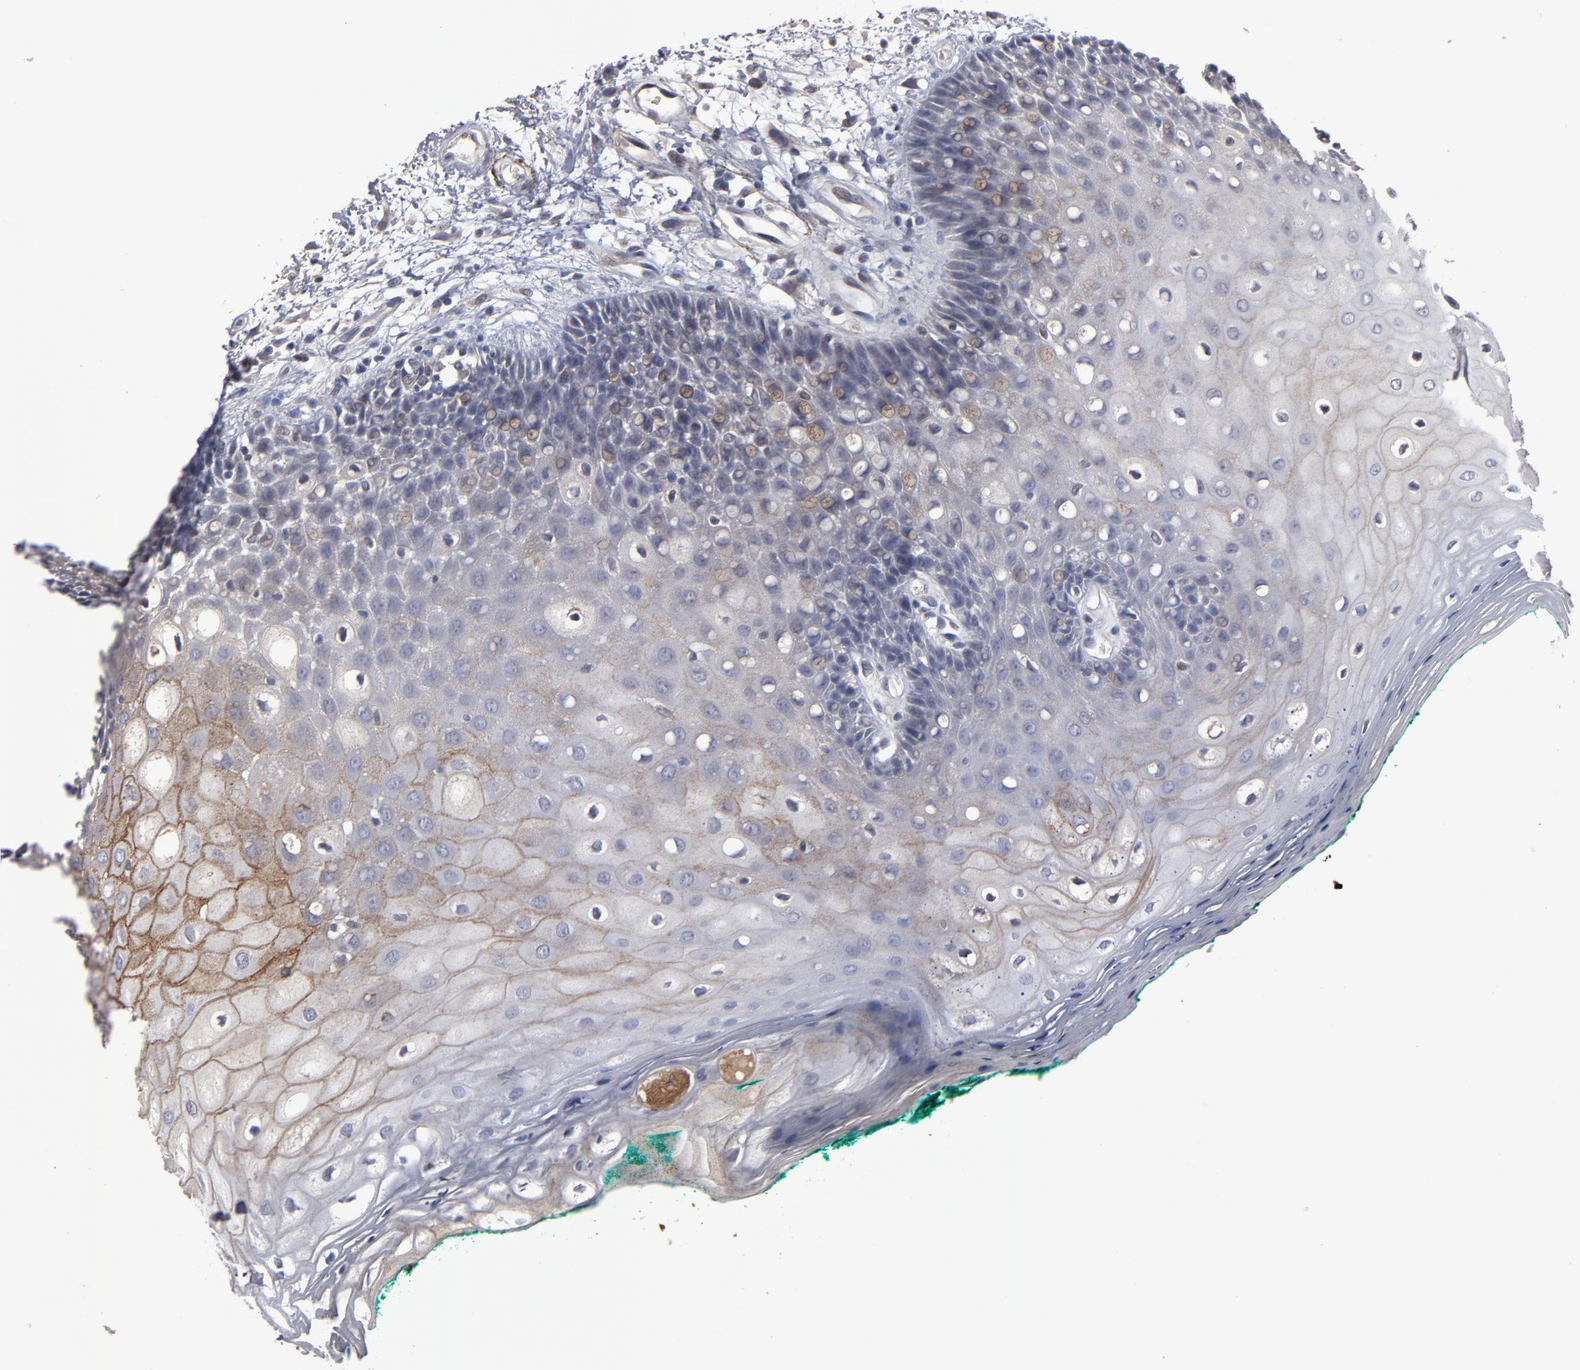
{"staining": {"intensity": "weak", "quantity": "25%-75%", "location": "cytoplasmic/membranous"}, "tissue": "oral mucosa", "cell_type": "Squamous epithelial cells", "image_type": "normal", "snomed": [{"axis": "morphology", "description": "Normal tissue, NOS"}, {"axis": "morphology", "description": "Squamous cell carcinoma, NOS"}, {"axis": "topography", "description": "Skeletal muscle"}, {"axis": "topography", "description": "Oral tissue"}, {"axis": "topography", "description": "Head-Neck"}], "caption": "Oral mucosa stained with DAB (3,3'-diaminobenzidine) IHC demonstrates low levels of weak cytoplasmic/membranous positivity in about 25%-75% of squamous epithelial cells.", "gene": "GPM6B", "patient": {"sex": "female", "age": 84}}